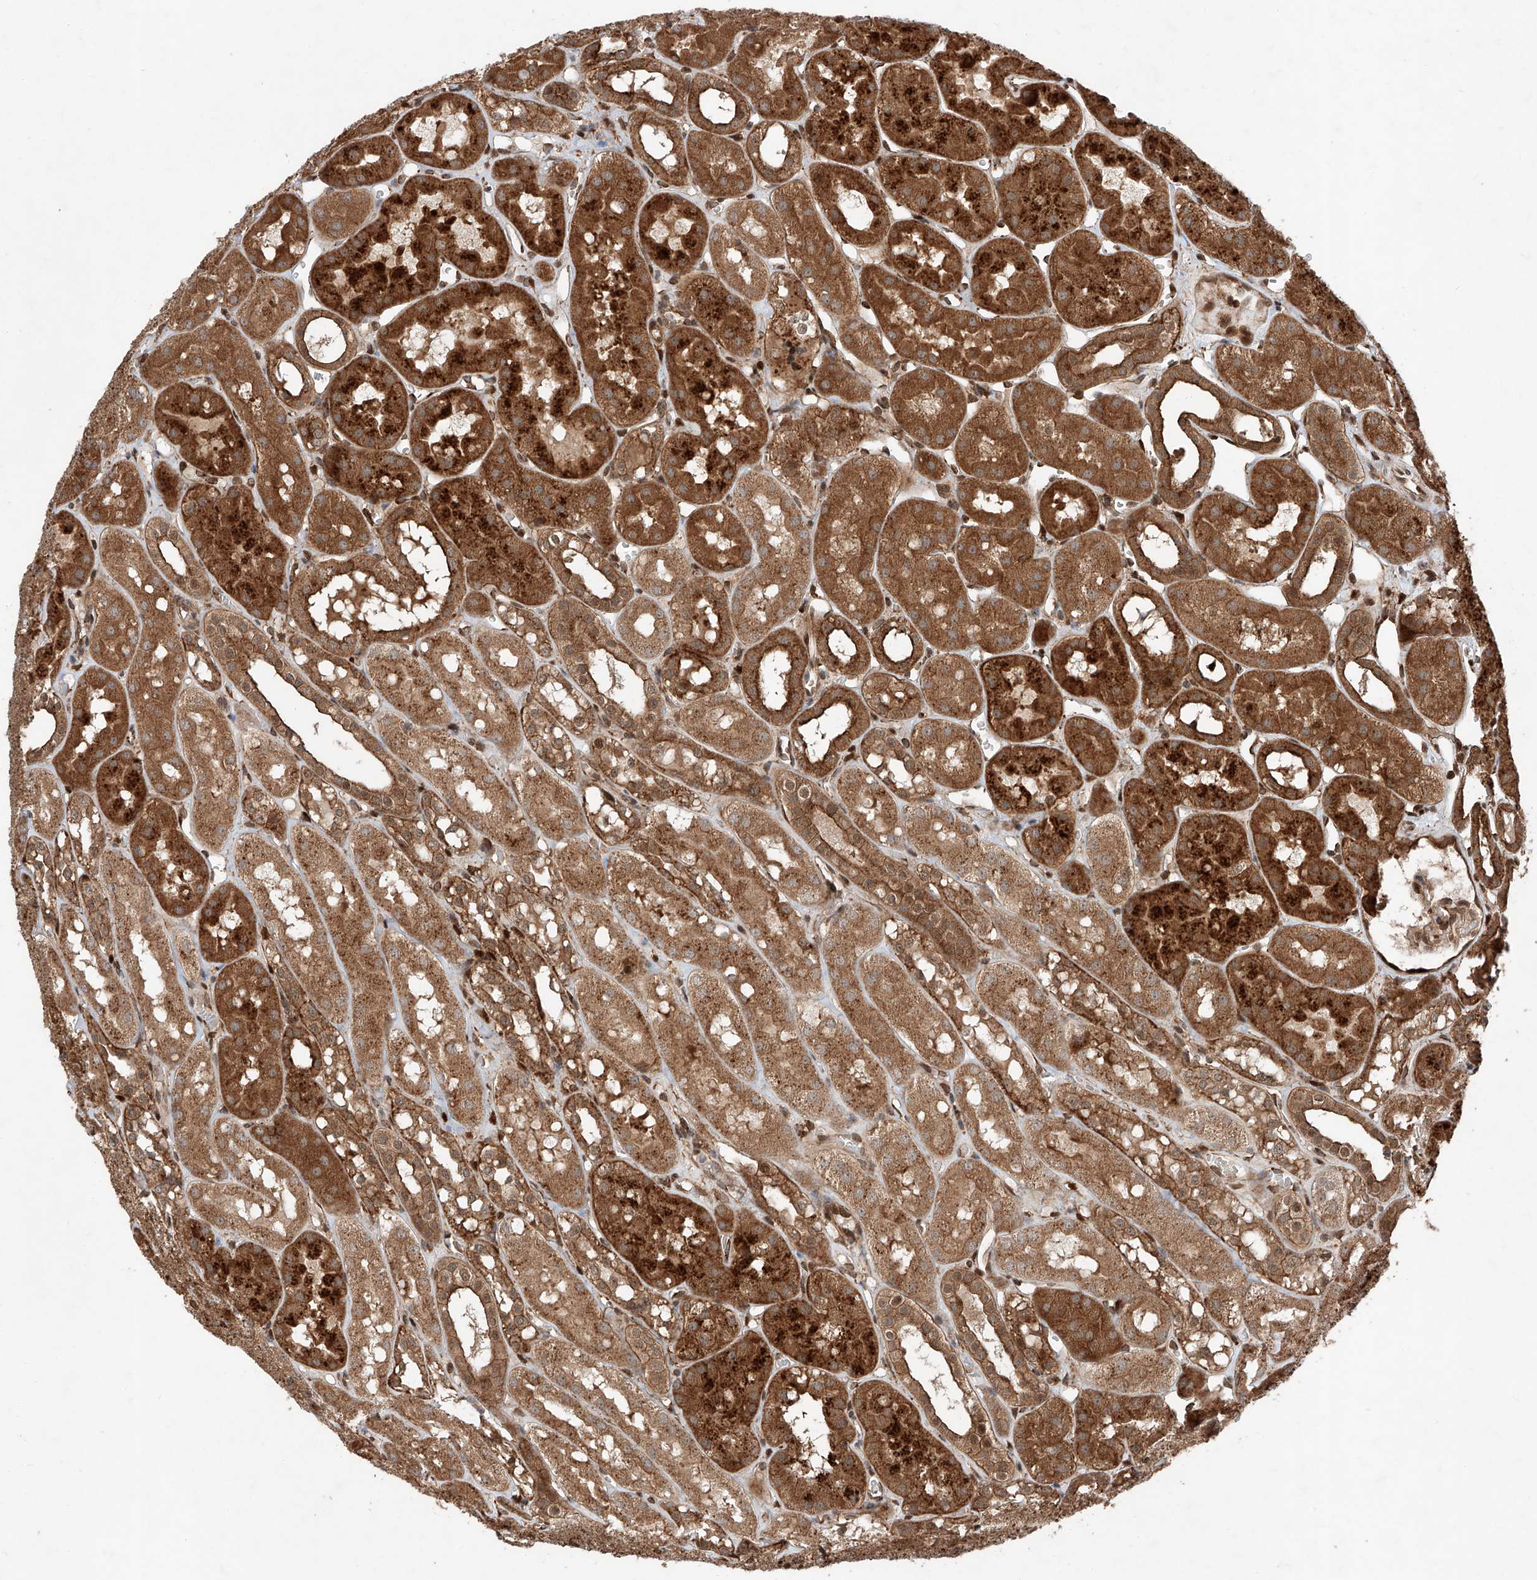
{"staining": {"intensity": "moderate", "quantity": "25%-75%", "location": "cytoplasmic/membranous,nuclear"}, "tissue": "kidney", "cell_type": "Cells in glomeruli", "image_type": "normal", "snomed": [{"axis": "morphology", "description": "Normal tissue, NOS"}, {"axis": "topography", "description": "Kidney"}], "caption": "Immunohistochemistry (IHC) of unremarkable human kidney demonstrates medium levels of moderate cytoplasmic/membranous,nuclear staining in about 25%-75% of cells in glomeruli.", "gene": "ZFP28", "patient": {"sex": "male", "age": 16}}